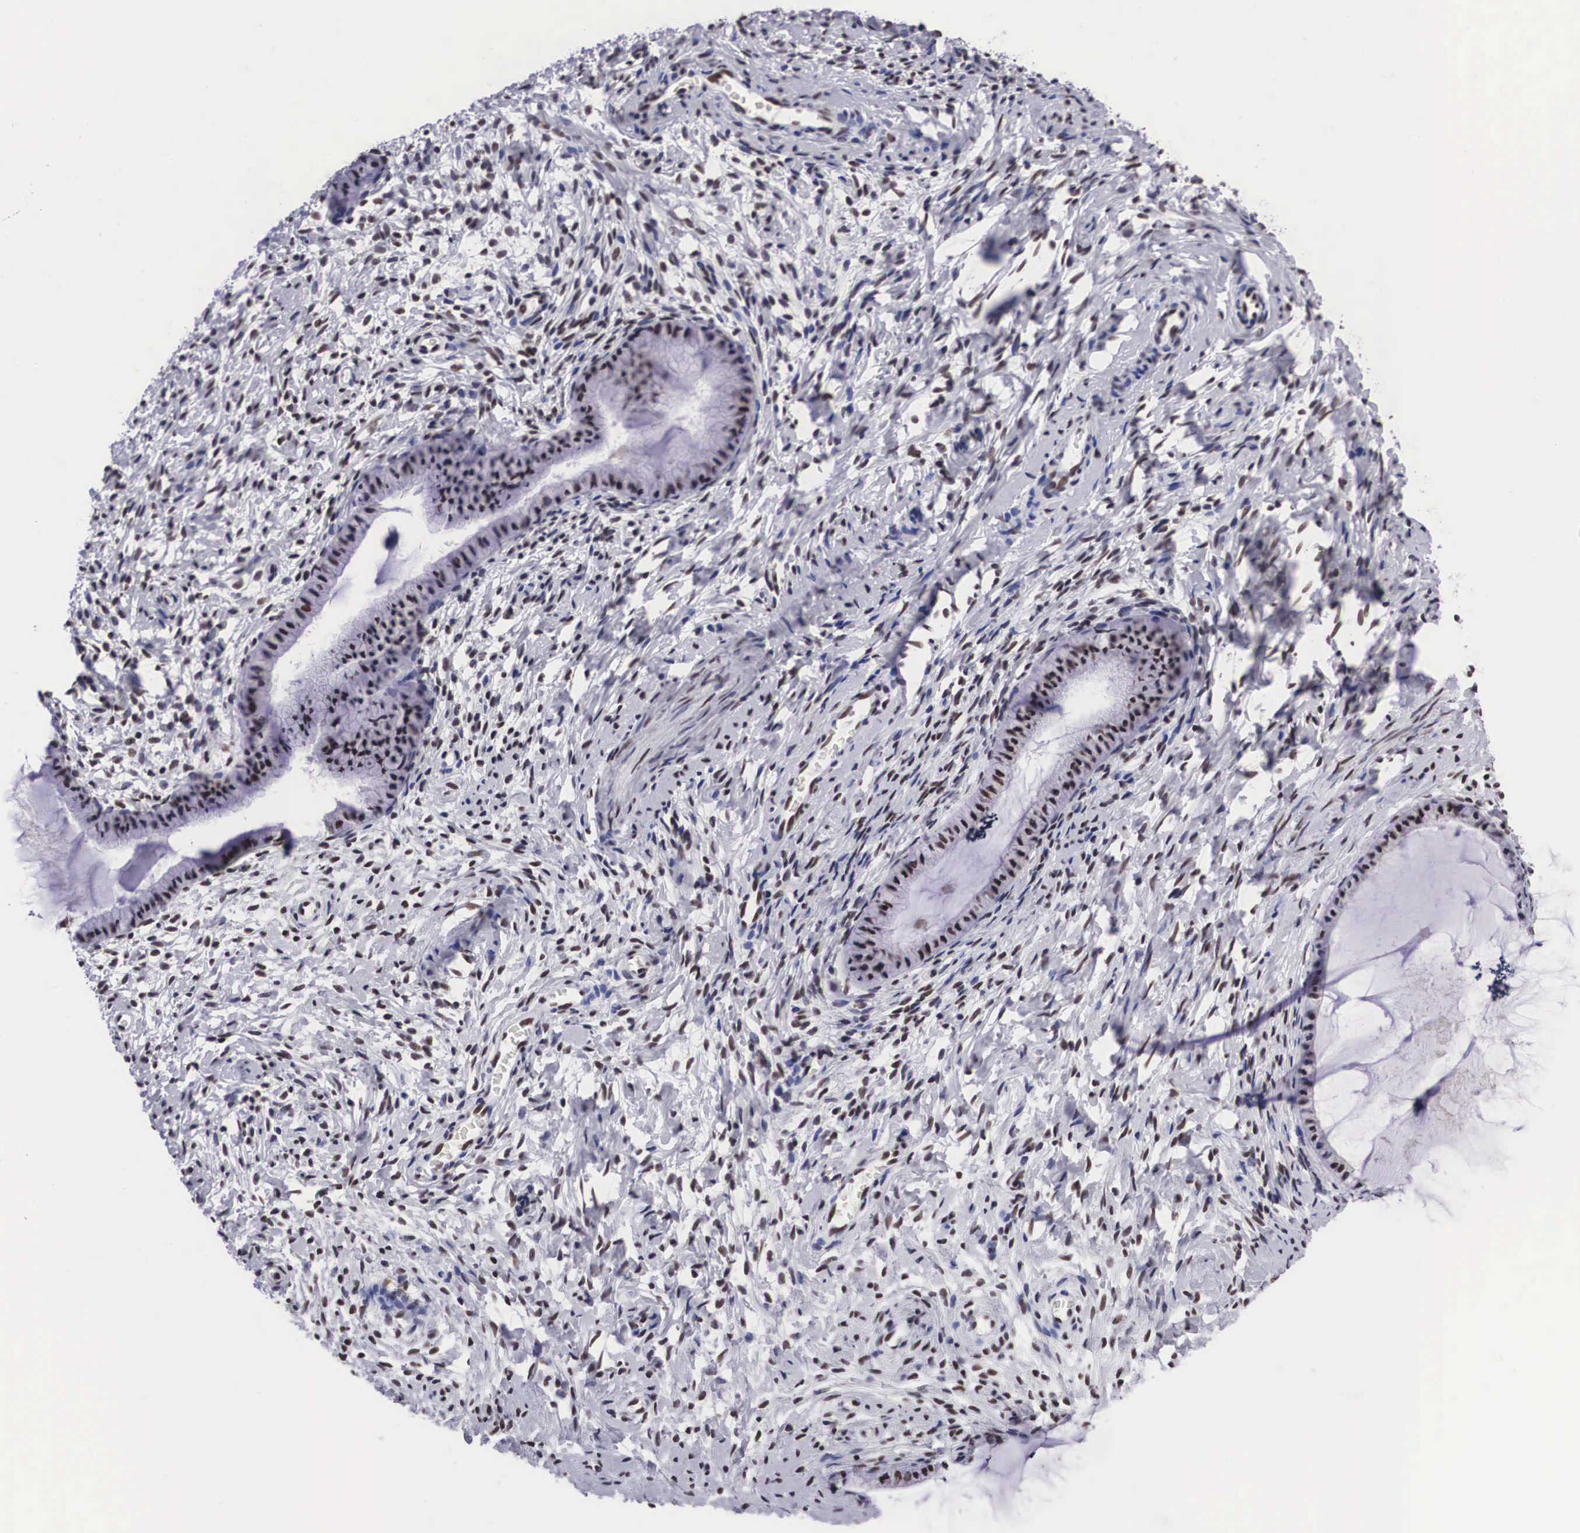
{"staining": {"intensity": "strong", "quantity": ">75%", "location": "nuclear"}, "tissue": "cervix", "cell_type": "Glandular cells", "image_type": "normal", "snomed": [{"axis": "morphology", "description": "Normal tissue, NOS"}, {"axis": "topography", "description": "Cervix"}], "caption": "Protein expression by IHC shows strong nuclear positivity in approximately >75% of glandular cells in normal cervix.", "gene": "SF3A1", "patient": {"sex": "female", "age": 70}}